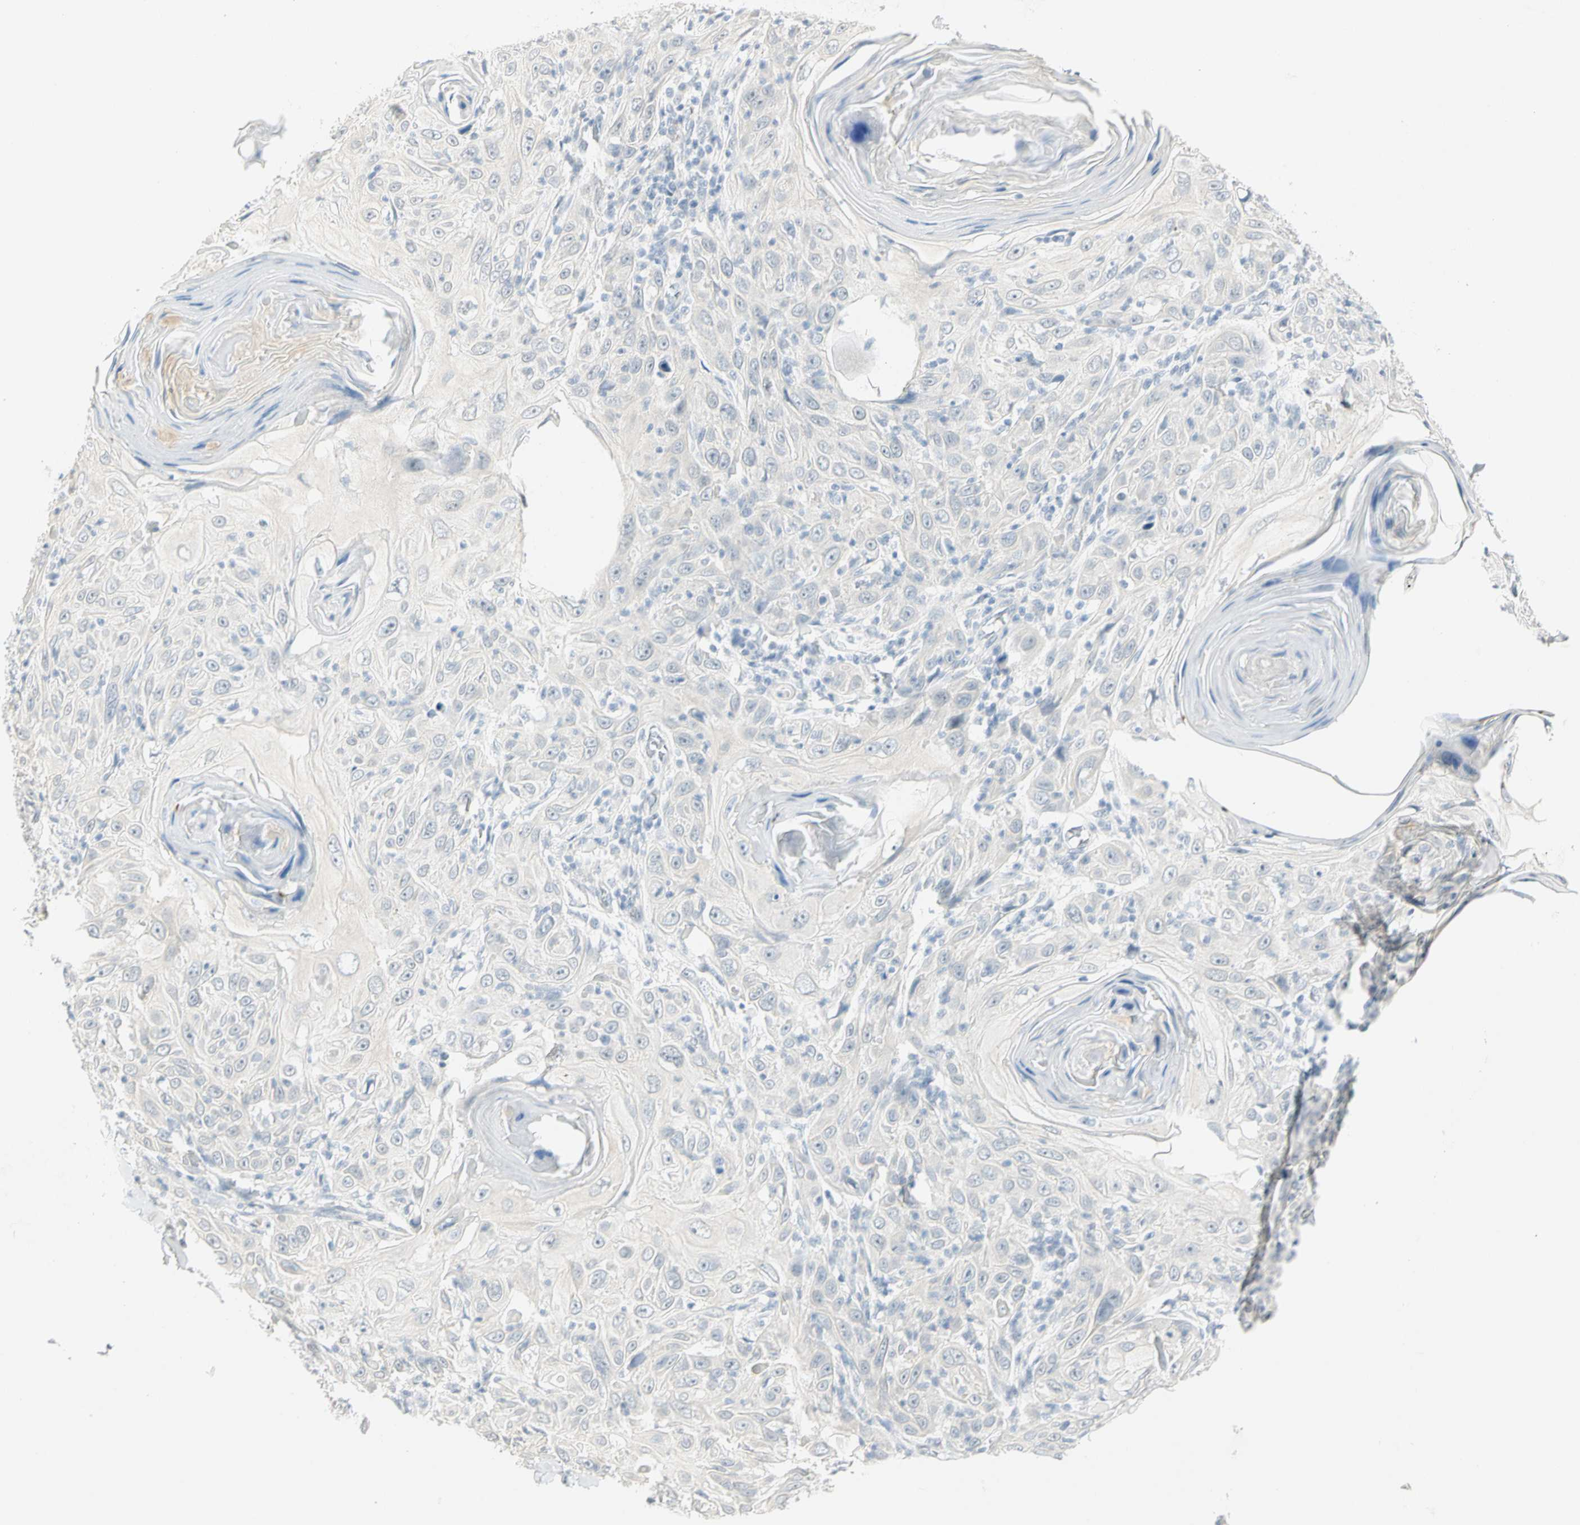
{"staining": {"intensity": "negative", "quantity": "none", "location": "none"}, "tissue": "skin cancer", "cell_type": "Tumor cells", "image_type": "cancer", "snomed": [{"axis": "morphology", "description": "Squamous cell carcinoma, NOS"}, {"axis": "topography", "description": "Skin"}], "caption": "Immunohistochemistry (IHC) image of neoplastic tissue: skin squamous cell carcinoma stained with DAB exhibits no significant protein expression in tumor cells.", "gene": "MLLT10", "patient": {"sex": "female", "age": 88}}